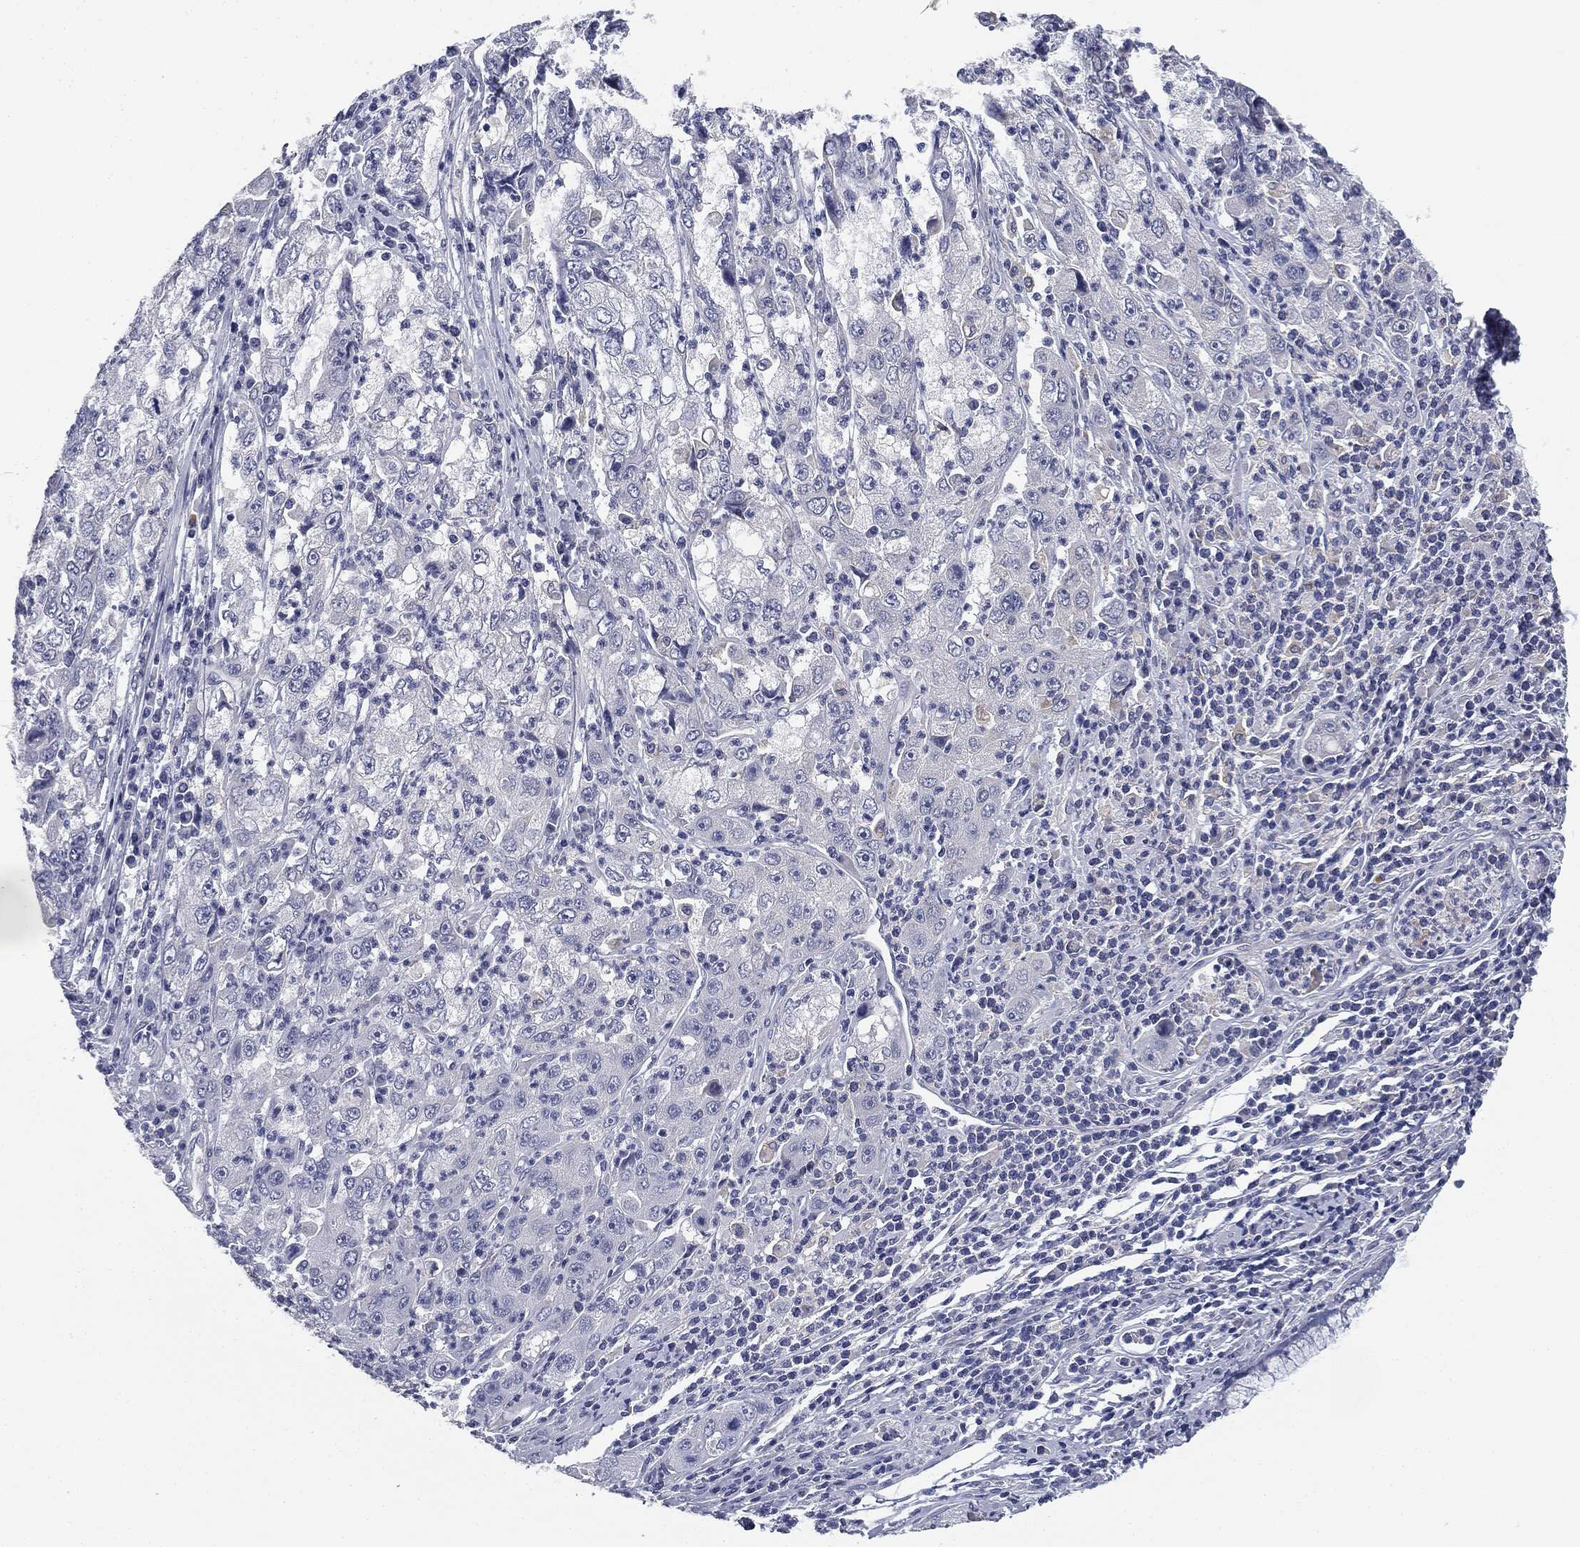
{"staining": {"intensity": "negative", "quantity": "none", "location": "none"}, "tissue": "cervical cancer", "cell_type": "Tumor cells", "image_type": "cancer", "snomed": [{"axis": "morphology", "description": "Squamous cell carcinoma, NOS"}, {"axis": "topography", "description": "Cervix"}], "caption": "The photomicrograph reveals no significant staining in tumor cells of cervical cancer.", "gene": "MIER2", "patient": {"sex": "female", "age": 36}}